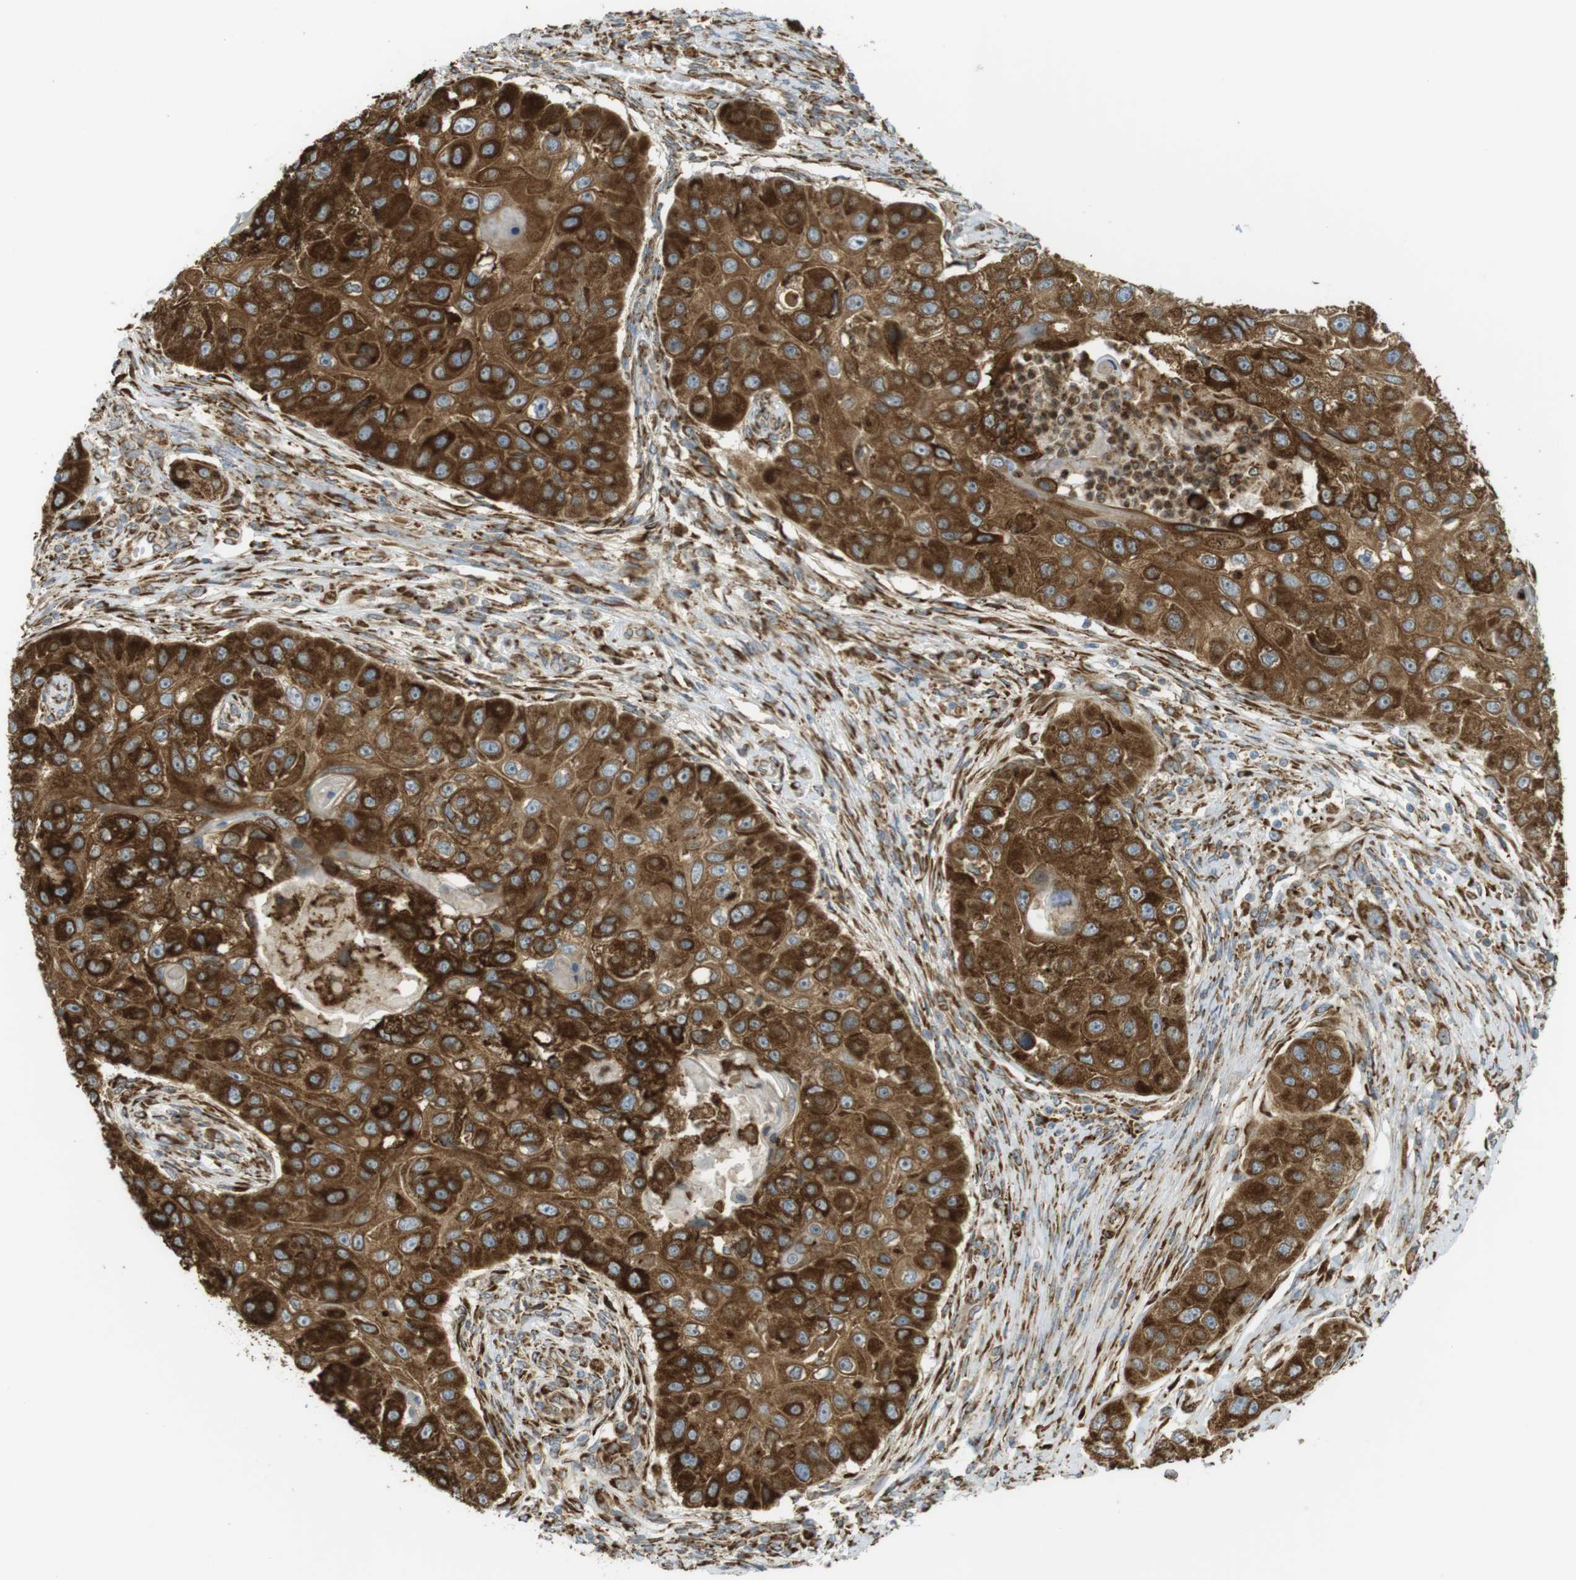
{"staining": {"intensity": "strong", "quantity": ">75%", "location": "cytoplasmic/membranous"}, "tissue": "head and neck cancer", "cell_type": "Tumor cells", "image_type": "cancer", "snomed": [{"axis": "morphology", "description": "Normal tissue, NOS"}, {"axis": "morphology", "description": "Squamous cell carcinoma, NOS"}, {"axis": "topography", "description": "Skeletal muscle"}, {"axis": "topography", "description": "Head-Neck"}], "caption": "Immunohistochemical staining of human head and neck cancer (squamous cell carcinoma) exhibits high levels of strong cytoplasmic/membranous protein expression in approximately >75% of tumor cells. (Brightfield microscopy of DAB IHC at high magnification).", "gene": "MBOAT2", "patient": {"sex": "male", "age": 51}}